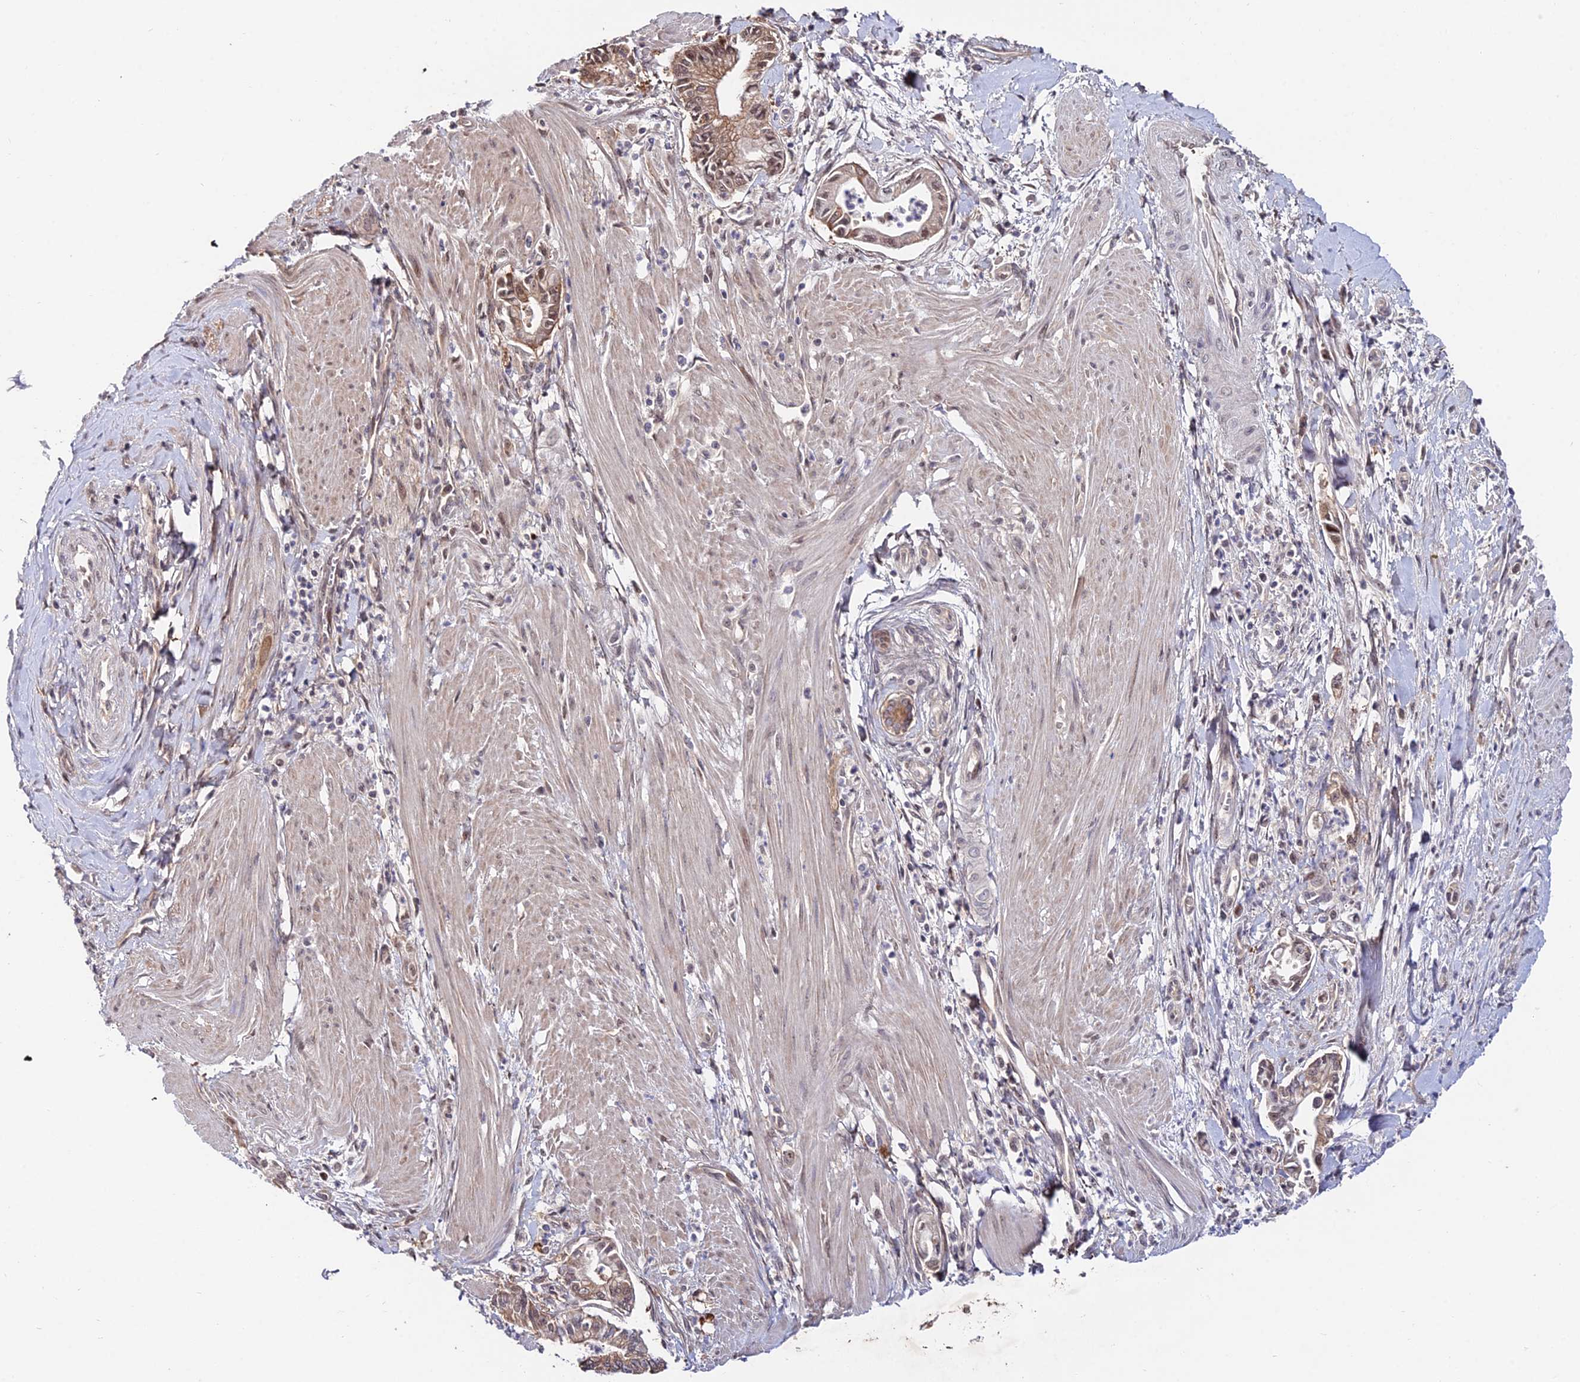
{"staining": {"intensity": "moderate", "quantity": ">75%", "location": "cytoplasmic/membranous"}, "tissue": "pancreatic cancer", "cell_type": "Tumor cells", "image_type": "cancer", "snomed": [{"axis": "morphology", "description": "Adenocarcinoma, NOS"}, {"axis": "topography", "description": "Pancreas"}], "caption": "Pancreatic adenocarcinoma stained with IHC displays moderate cytoplasmic/membranous expression in approximately >75% of tumor cells.", "gene": "INPP4A", "patient": {"sex": "male", "age": 78}}